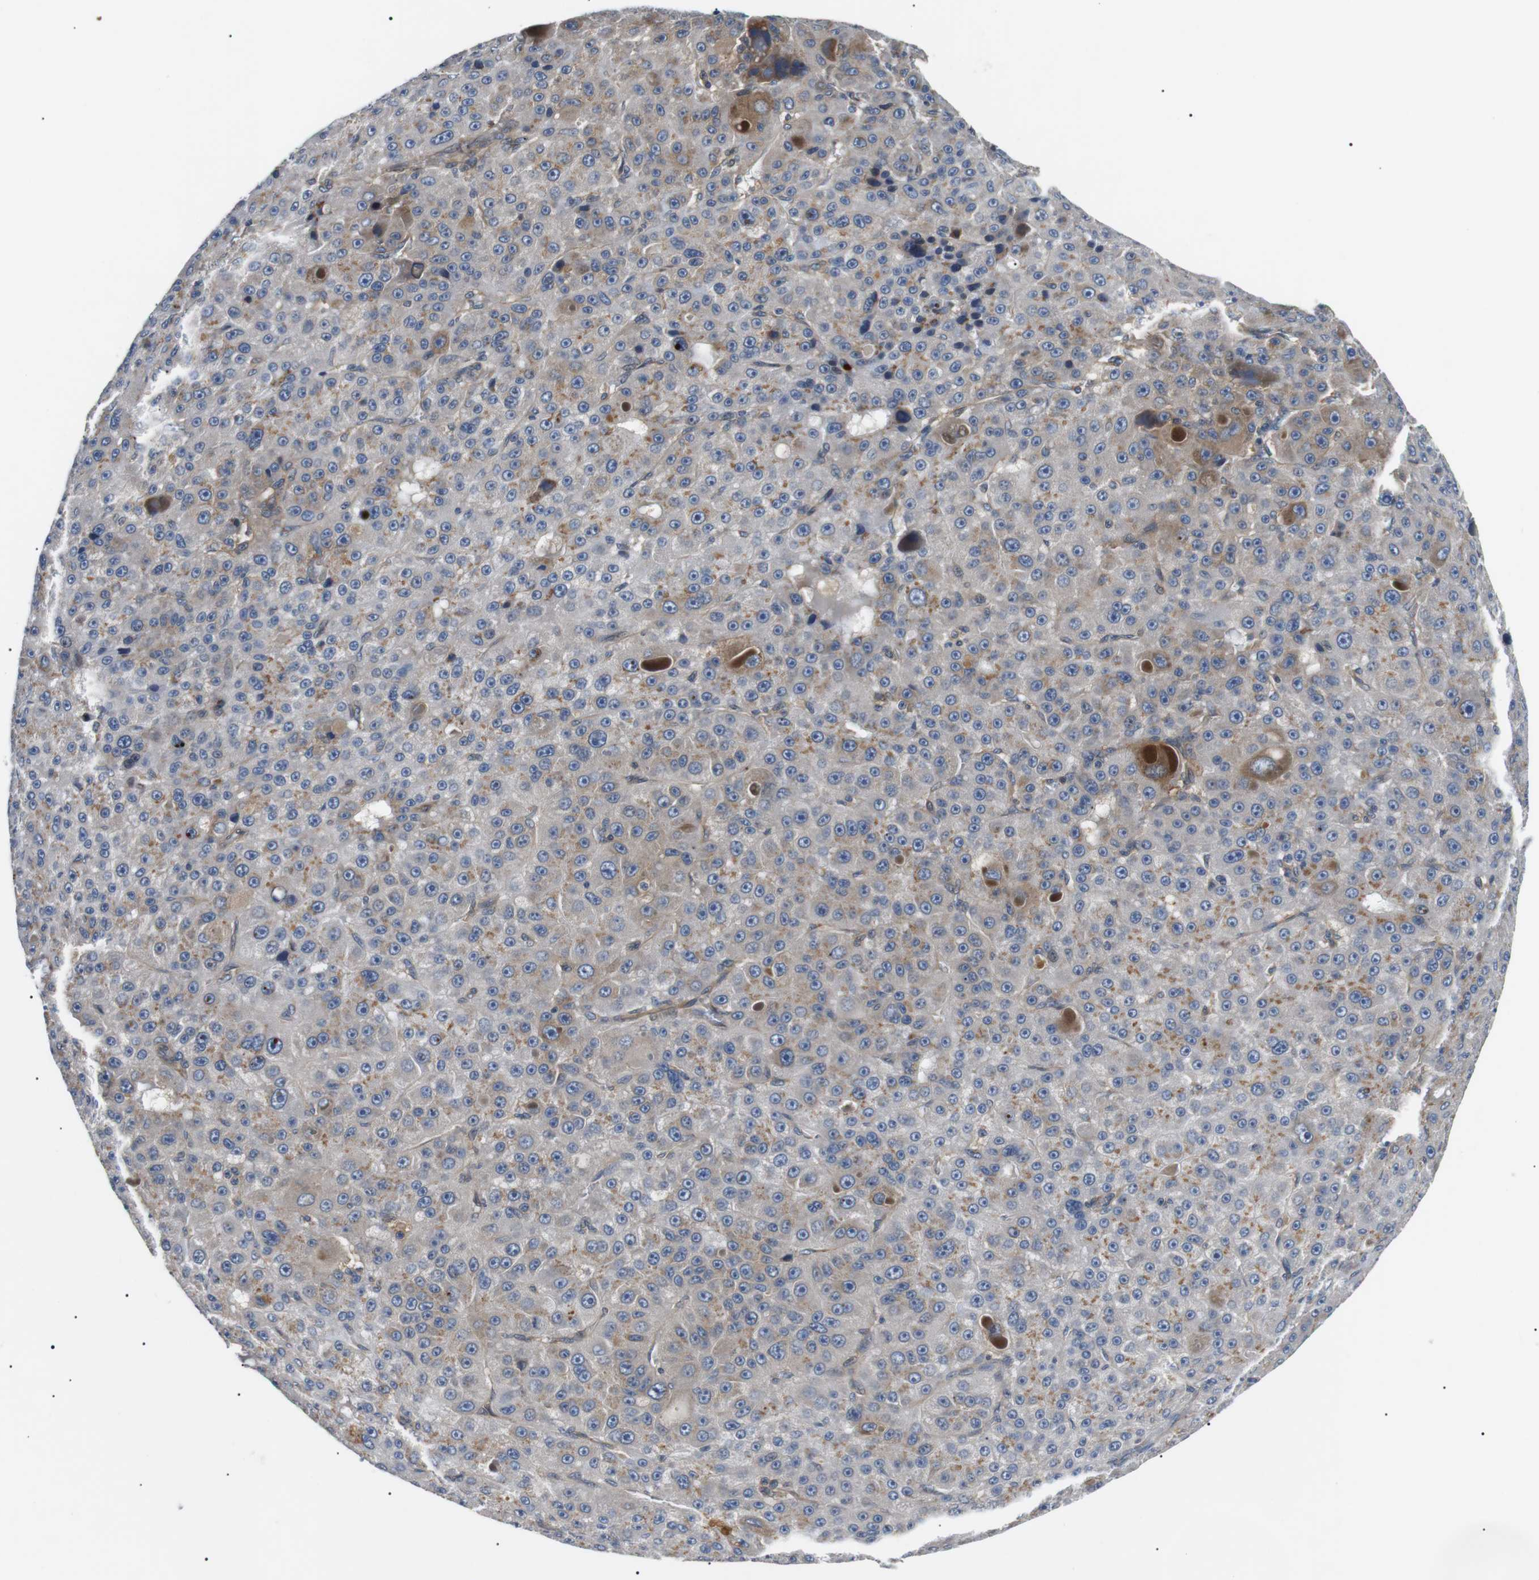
{"staining": {"intensity": "moderate", "quantity": "25%-75%", "location": "cytoplasmic/membranous"}, "tissue": "liver cancer", "cell_type": "Tumor cells", "image_type": "cancer", "snomed": [{"axis": "morphology", "description": "Carcinoma, Hepatocellular, NOS"}, {"axis": "topography", "description": "Liver"}], "caption": "Tumor cells reveal medium levels of moderate cytoplasmic/membranous staining in about 25%-75% of cells in liver cancer.", "gene": "DIPK1A", "patient": {"sex": "male", "age": 76}}